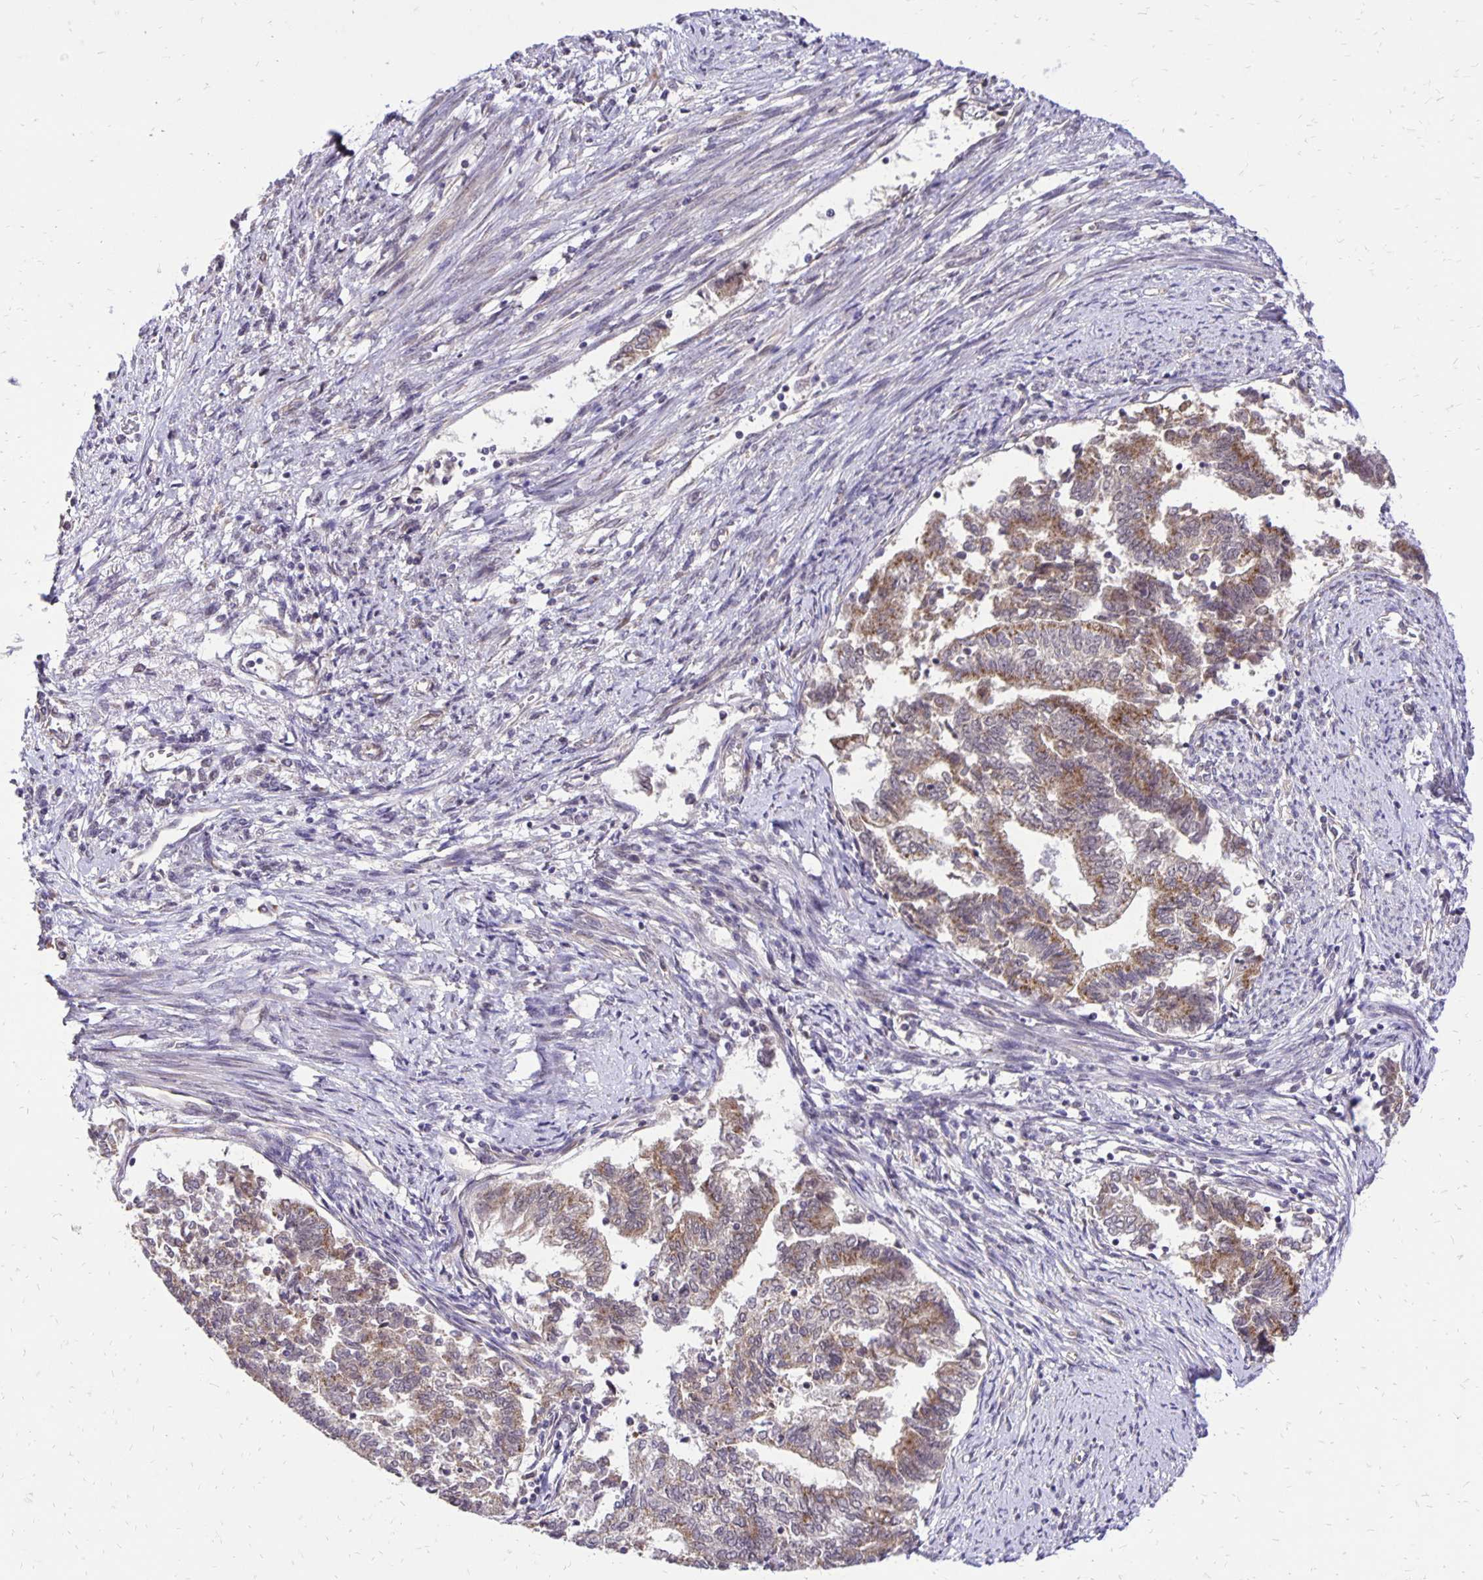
{"staining": {"intensity": "moderate", "quantity": ">75%", "location": "cytoplasmic/membranous"}, "tissue": "endometrial cancer", "cell_type": "Tumor cells", "image_type": "cancer", "snomed": [{"axis": "morphology", "description": "Adenocarcinoma, NOS"}, {"axis": "topography", "description": "Endometrium"}], "caption": "Endometrial adenocarcinoma tissue shows moderate cytoplasmic/membranous positivity in approximately >75% of tumor cells, visualized by immunohistochemistry. (DAB (3,3'-diaminobenzidine) IHC with brightfield microscopy, high magnification).", "gene": "GOLGA5", "patient": {"sex": "female", "age": 65}}